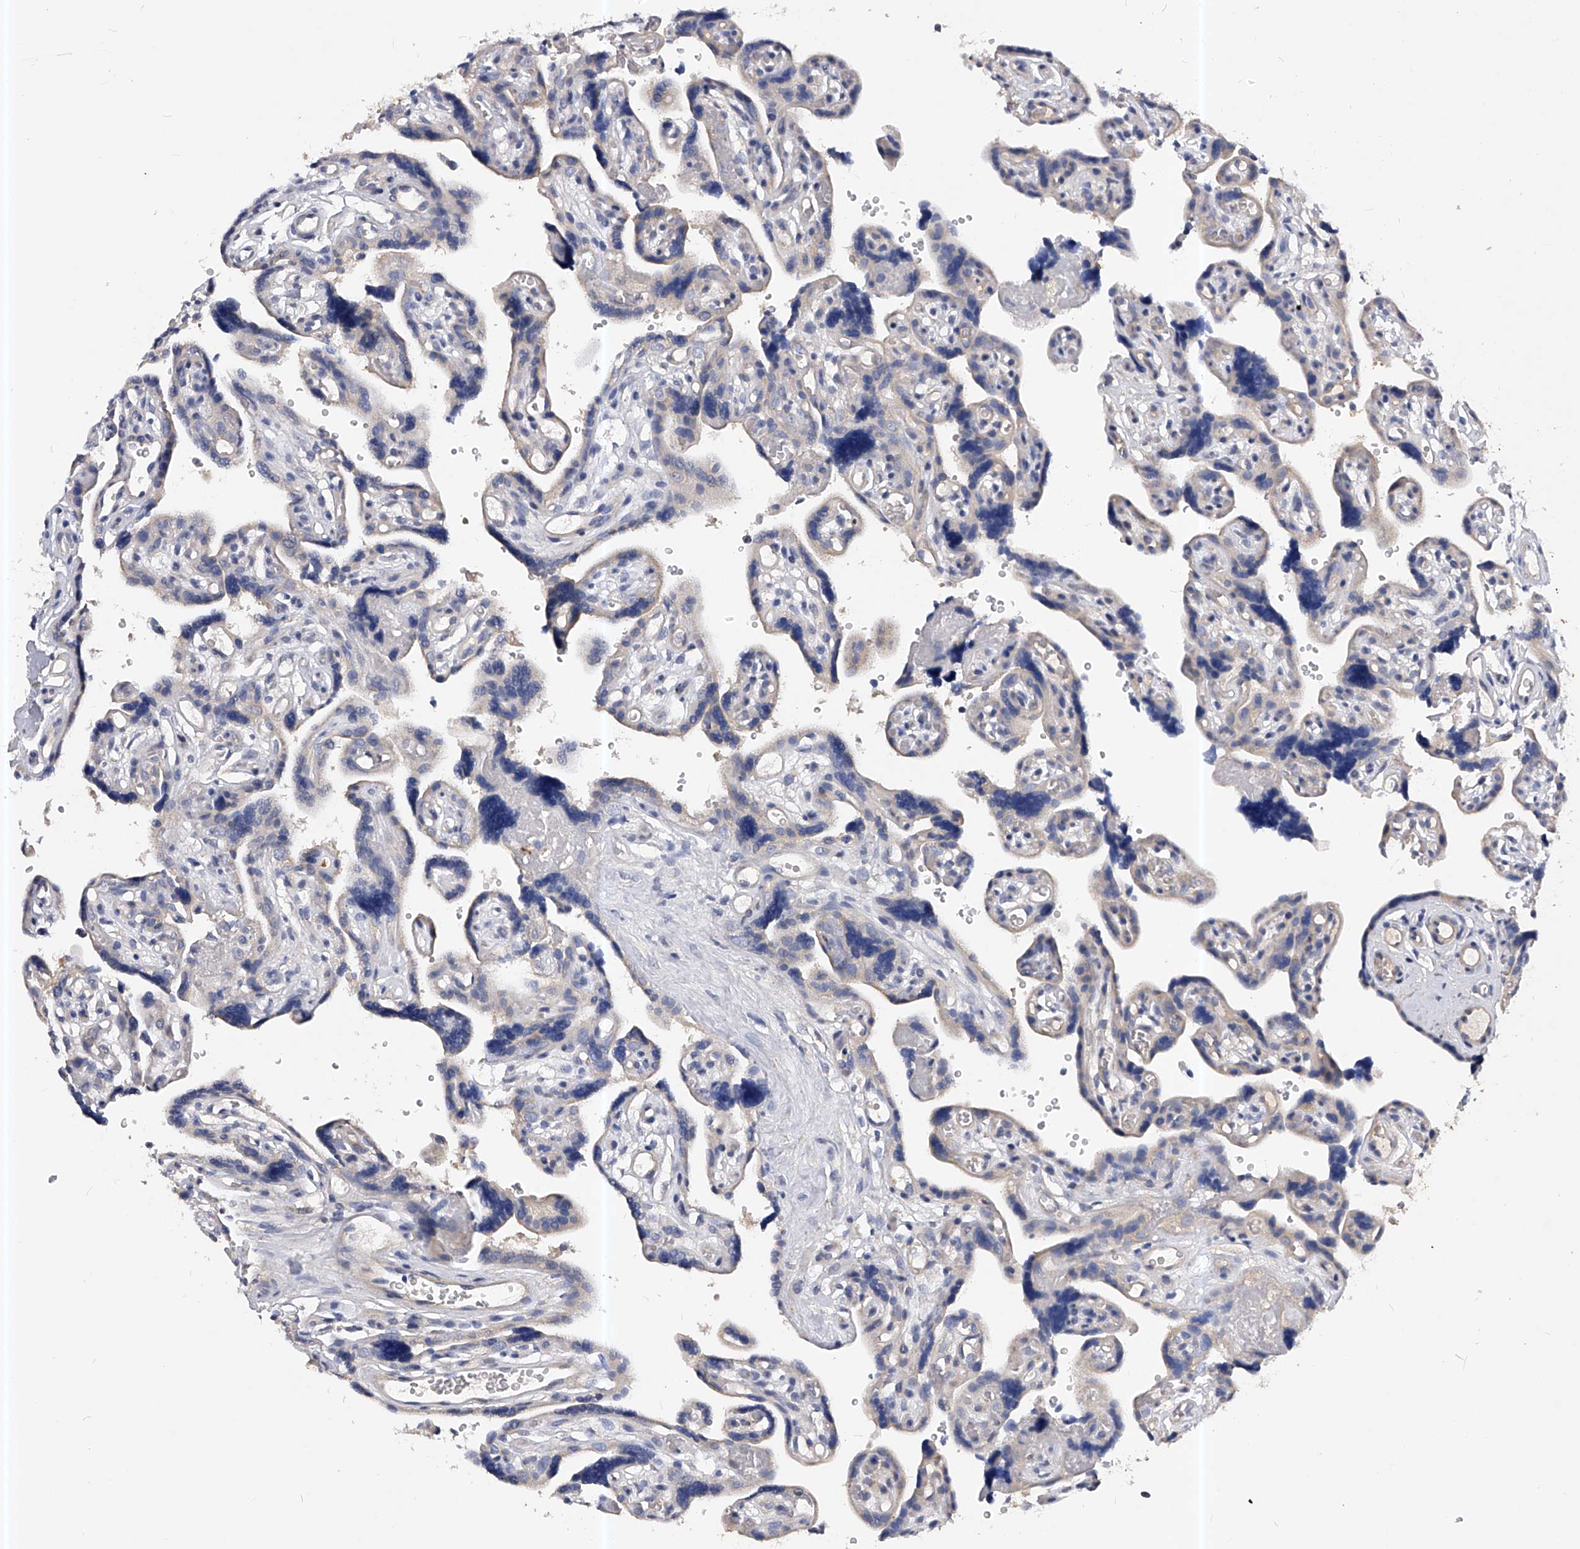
{"staining": {"intensity": "weak", "quantity": ">75%", "location": "cytoplasmic/membranous"}, "tissue": "placenta", "cell_type": "Decidual cells", "image_type": "normal", "snomed": [{"axis": "morphology", "description": "Normal tissue, NOS"}, {"axis": "topography", "description": "Placenta"}], "caption": "Immunohistochemical staining of benign human placenta shows >75% levels of weak cytoplasmic/membranous protein staining in about >75% of decidual cells. (Stains: DAB (3,3'-diaminobenzidine) in brown, nuclei in blue, Microscopy: brightfield microscopy at high magnification).", "gene": "PPP5C", "patient": {"sex": "female", "age": 30}}